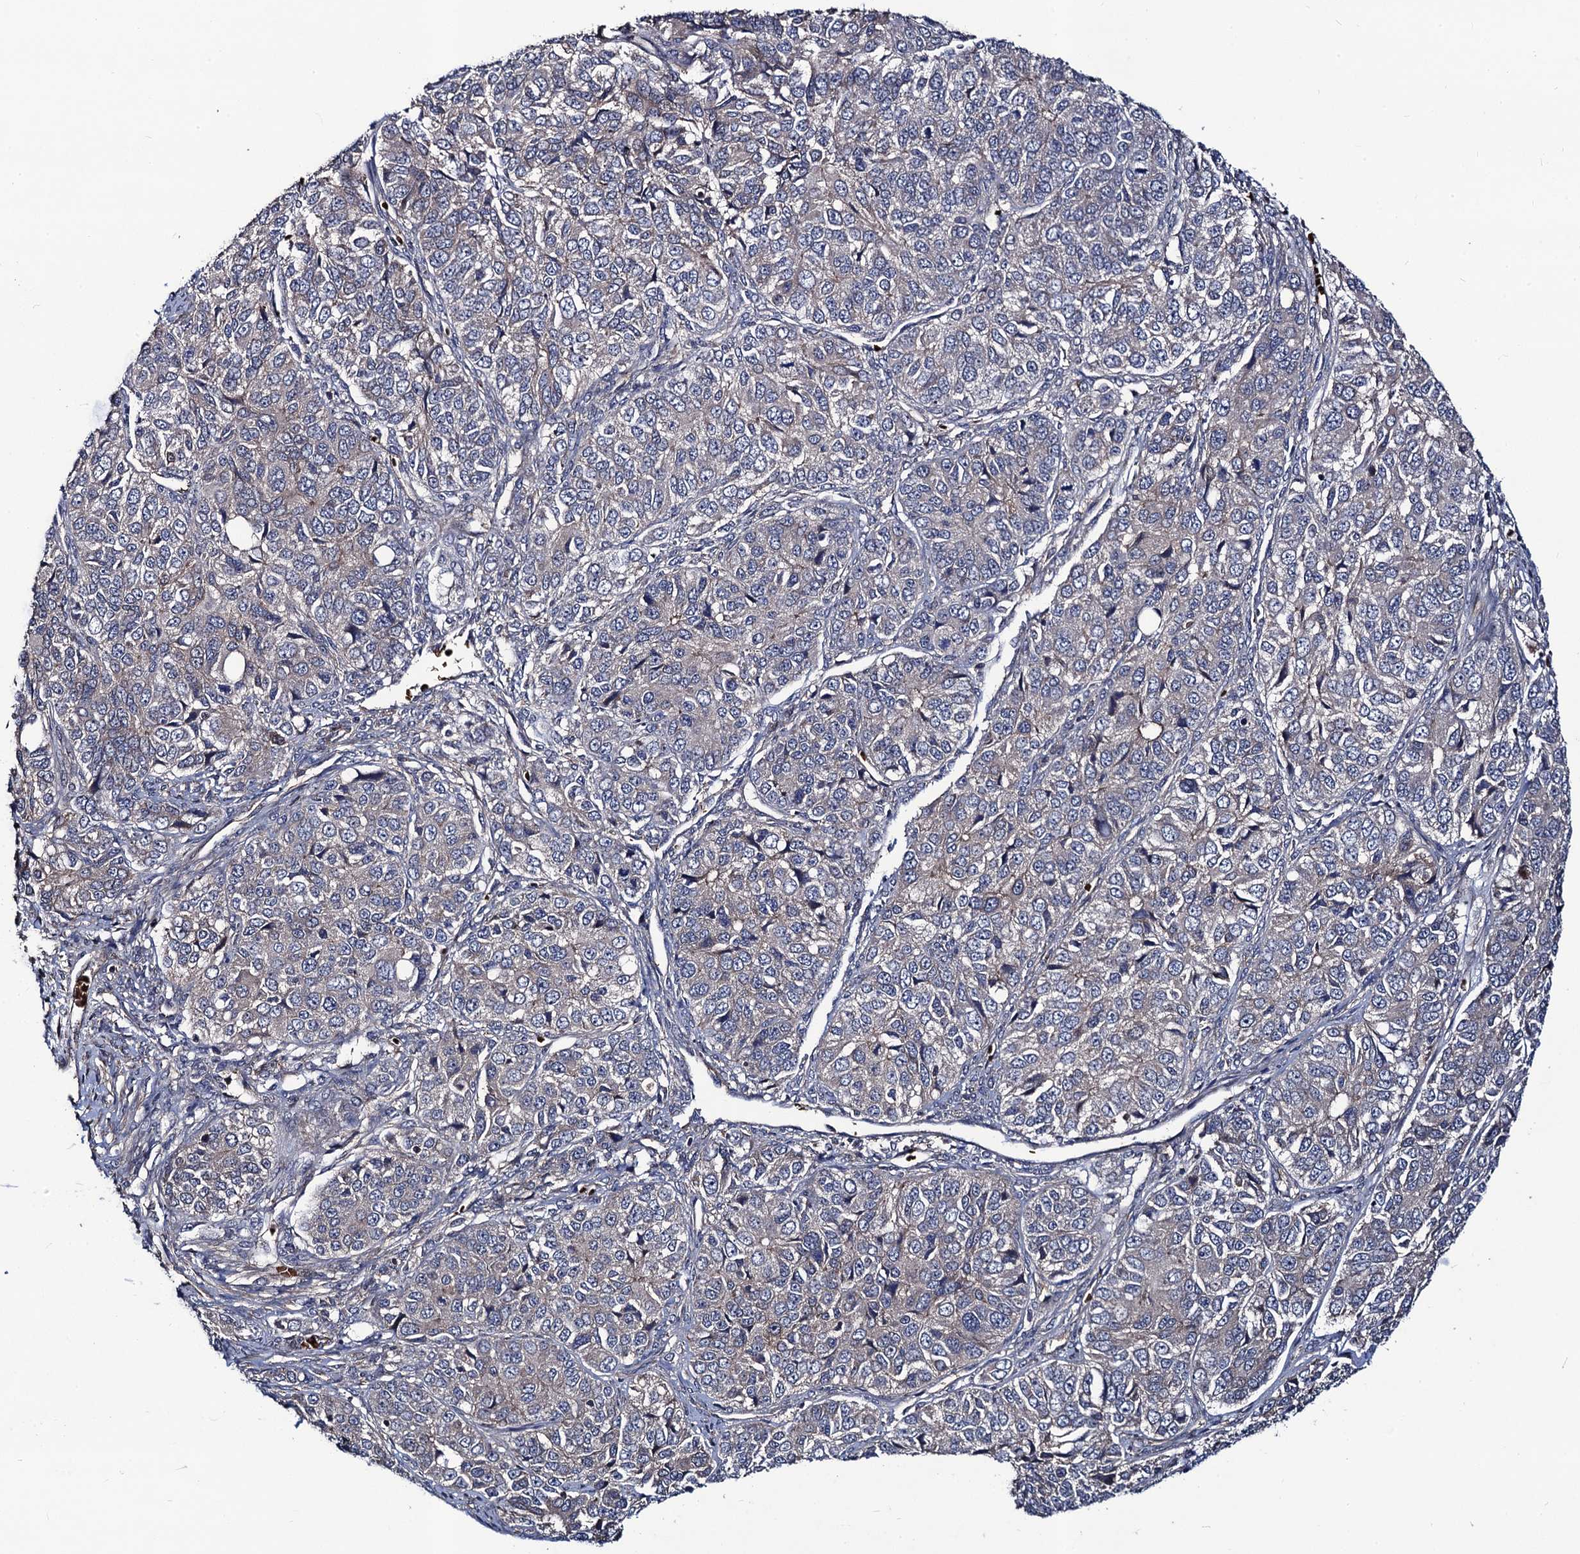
{"staining": {"intensity": "negative", "quantity": "none", "location": "none"}, "tissue": "ovarian cancer", "cell_type": "Tumor cells", "image_type": "cancer", "snomed": [{"axis": "morphology", "description": "Carcinoma, endometroid"}, {"axis": "topography", "description": "Ovary"}], "caption": "IHC image of ovarian cancer stained for a protein (brown), which displays no positivity in tumor cells. (DAB (3,3'-diaminobenzidine) immunohistochemistry visualized using brightfield microscopy, high magnification).", "gene": "KXD1", "patient": {"sex": "female", "age": 51}}